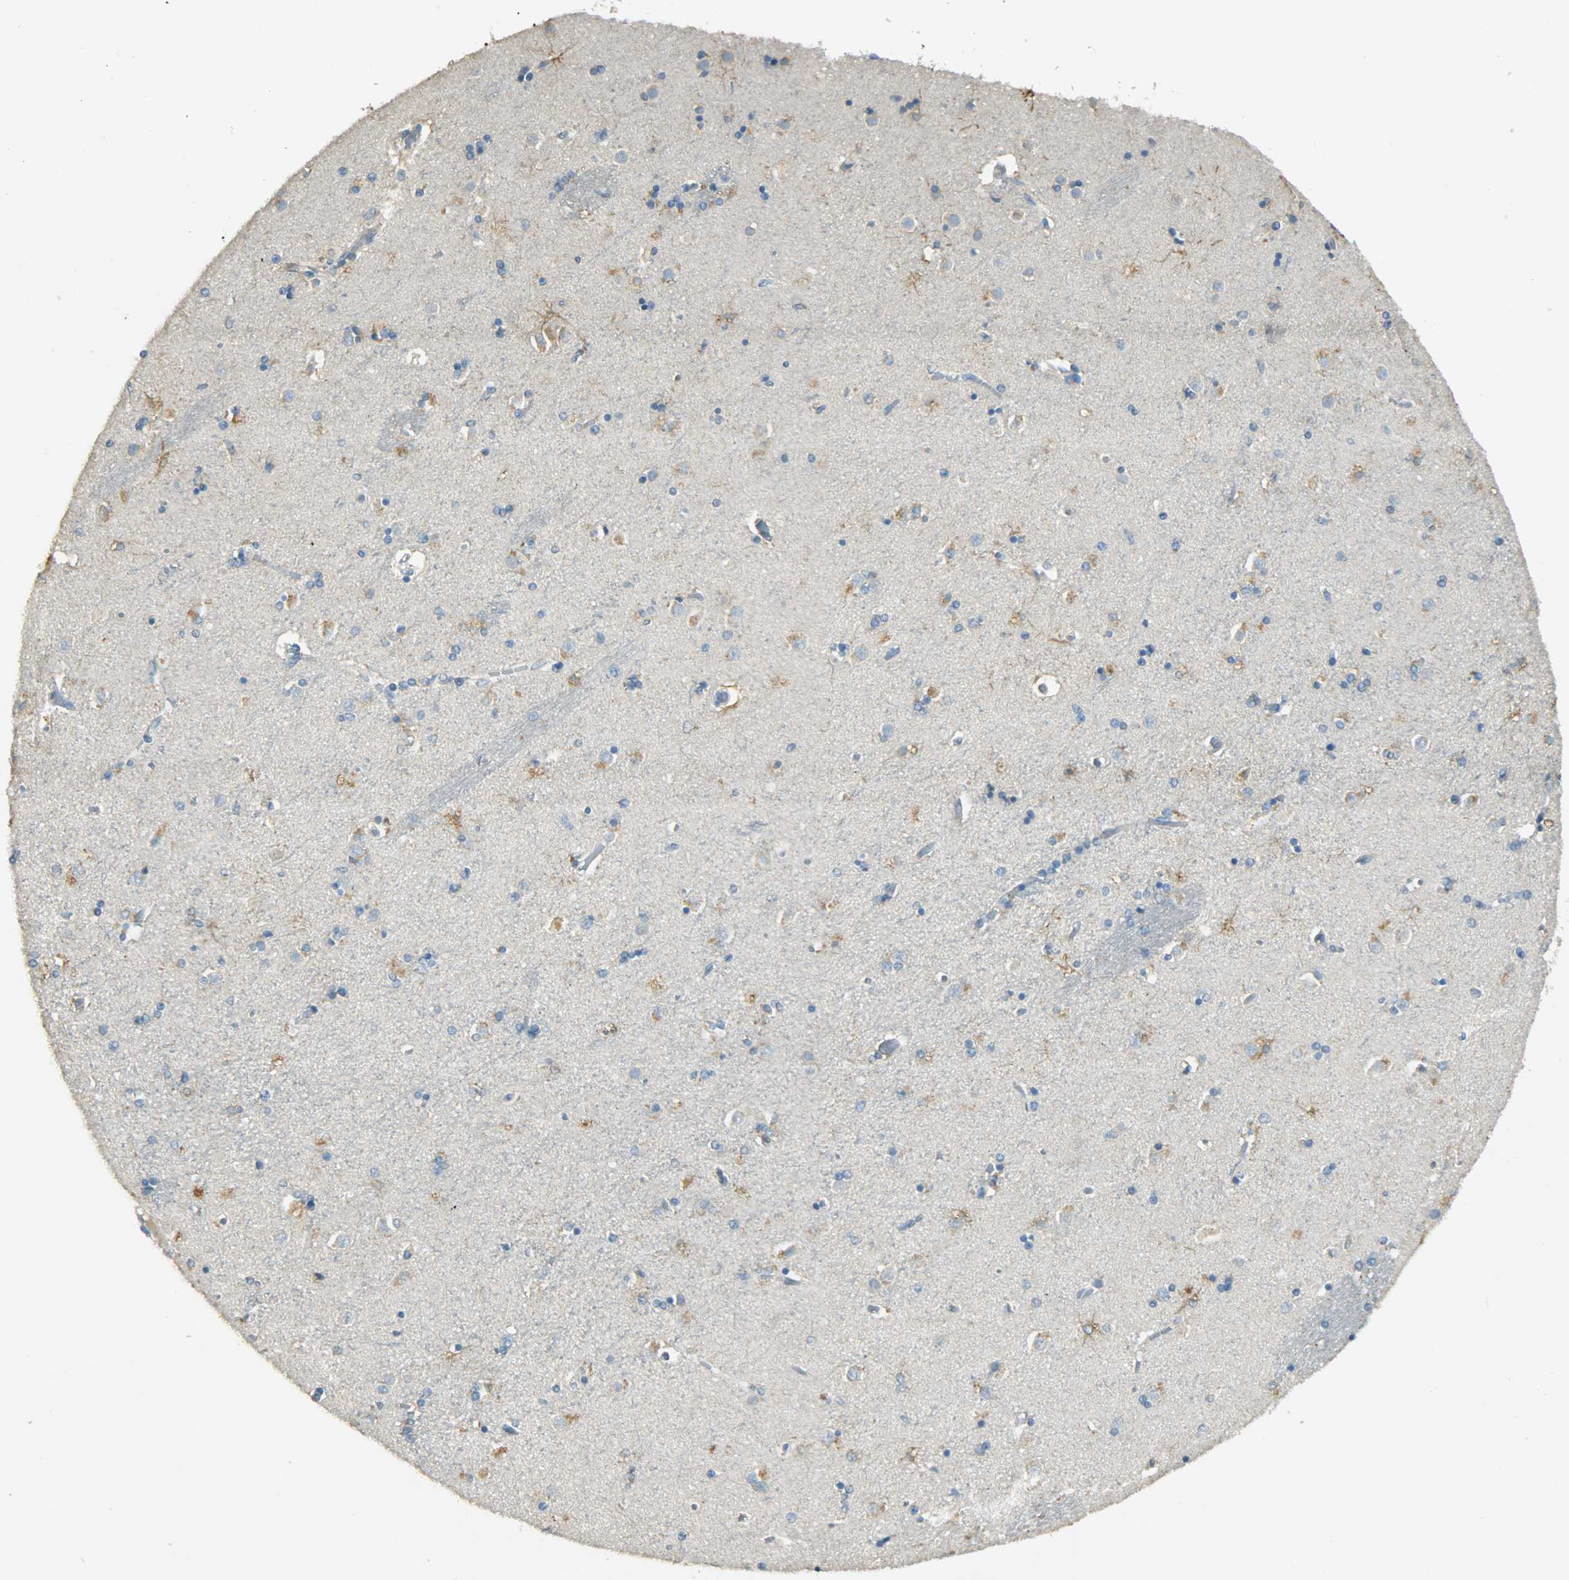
{"staining": {"intensity": "moderate", "quantity": "<25%", "location": "cytoplasmic/membranous"}, "tissue": "caudate", "cell_type": "Glial cells", "image_type": "normal", "snomed": [{"axis": "morphology", "description": "Normal tissue, NOS"}, {"axis": "topography", "description": "Lateral ventricle wall"}], "caption": "Immunohistochemistry of unremarkable human caudate displays low levels of moderate cytoplasmic/membranous positivity in about <25% of glial cells.", "gene": "TPX2", "patient": {"sex": "female", "age": 54}}